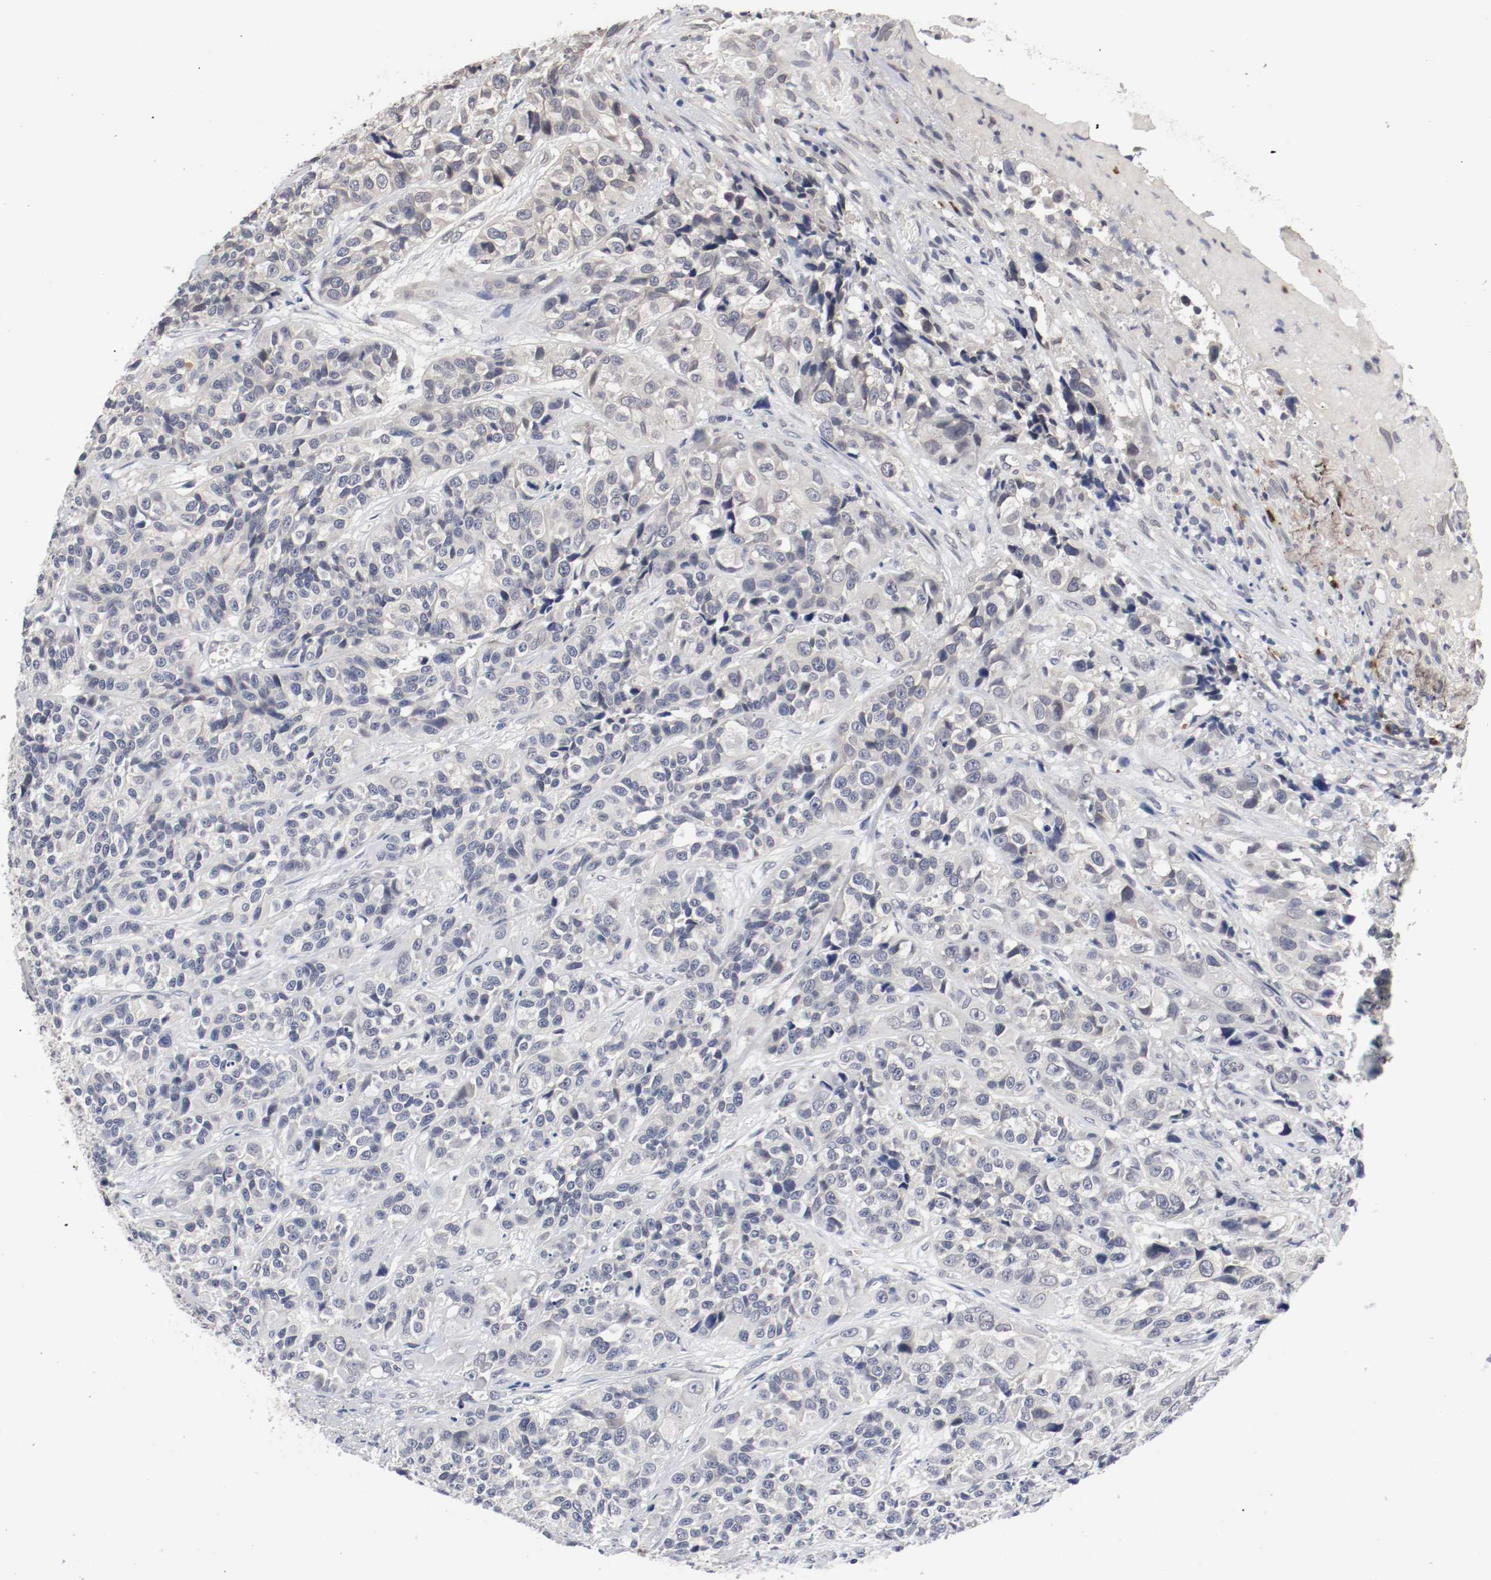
{"staining": {"intensity": "negative", "quantity": "none", "location": "none"}, "tissue": "urothelial cancer", "cell_type": "Tumor cells", "image_type": "cancer", "snomed": [{"axis": "morphology", "description": "Urothelial carcinoma, High grade"}, {"axis": "topography", "description": "Urinary bladder"}], "caption": "Immunohistochemical staining of human high-grade urothelial carcinoma demonstrates no significant expression in tumor cells. (DAB immunohistochemistry (IHC), high magnification).", "gene": "CEBPE", "patient": {"sex": "female", "age": 81}}